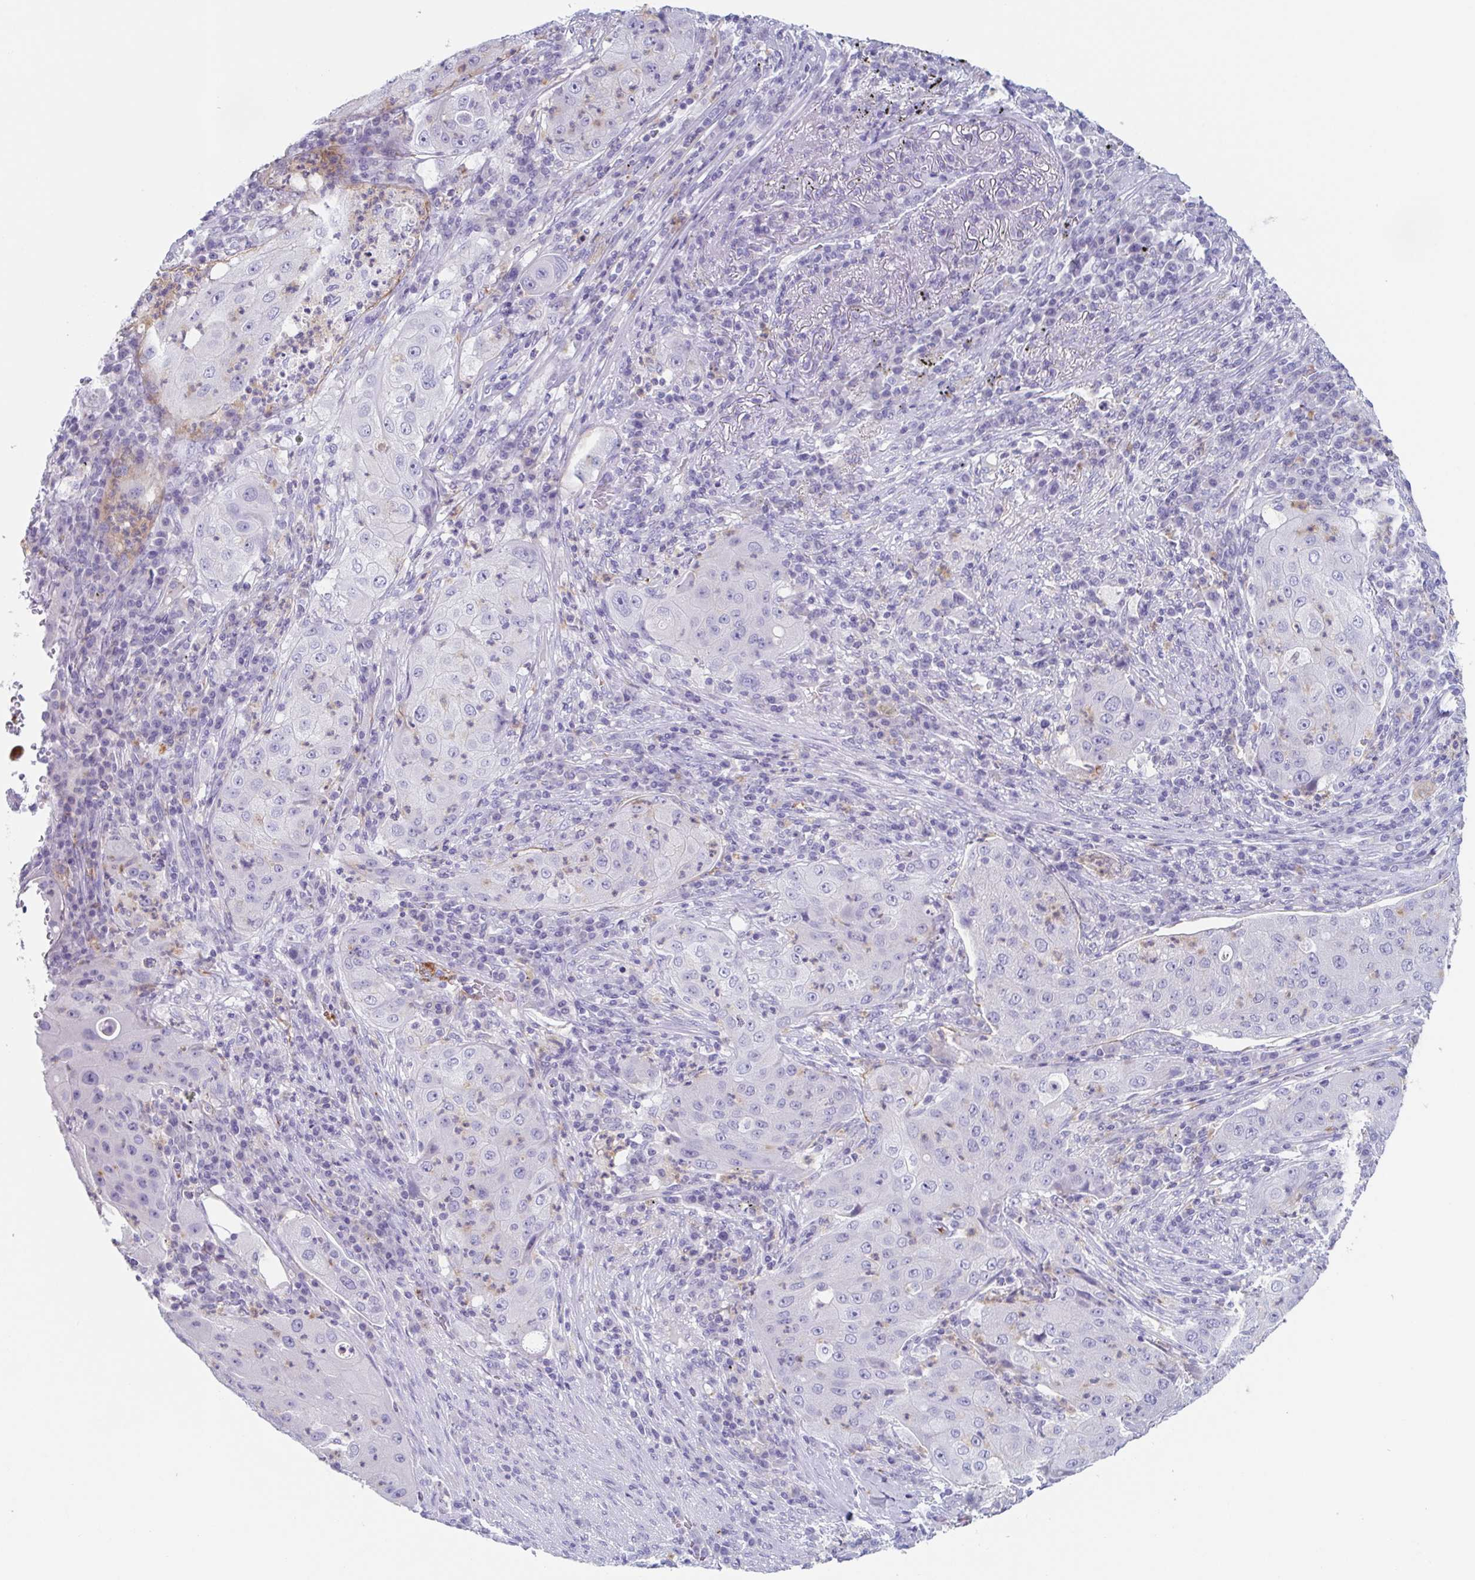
{"staining": {"intensity": "negative", "quantity": "none", "location": "none"}, "tissue": "lung cancer", "cell_type": "Tumor cells", "image_type": "cancer", "snomed": [{"axis": "morphology", "description": "Squamous cell carcinoma, NOS"}, {"axis": "topography", "description": "Lung"}], "caption": "This is an immunohistochemistry histopathology image of lung cancer (squamous cell carcinoma). There is no positivity in tumor cells.", "gene": "LYRM2", "patient": {"sex": "female", "age": 59}}